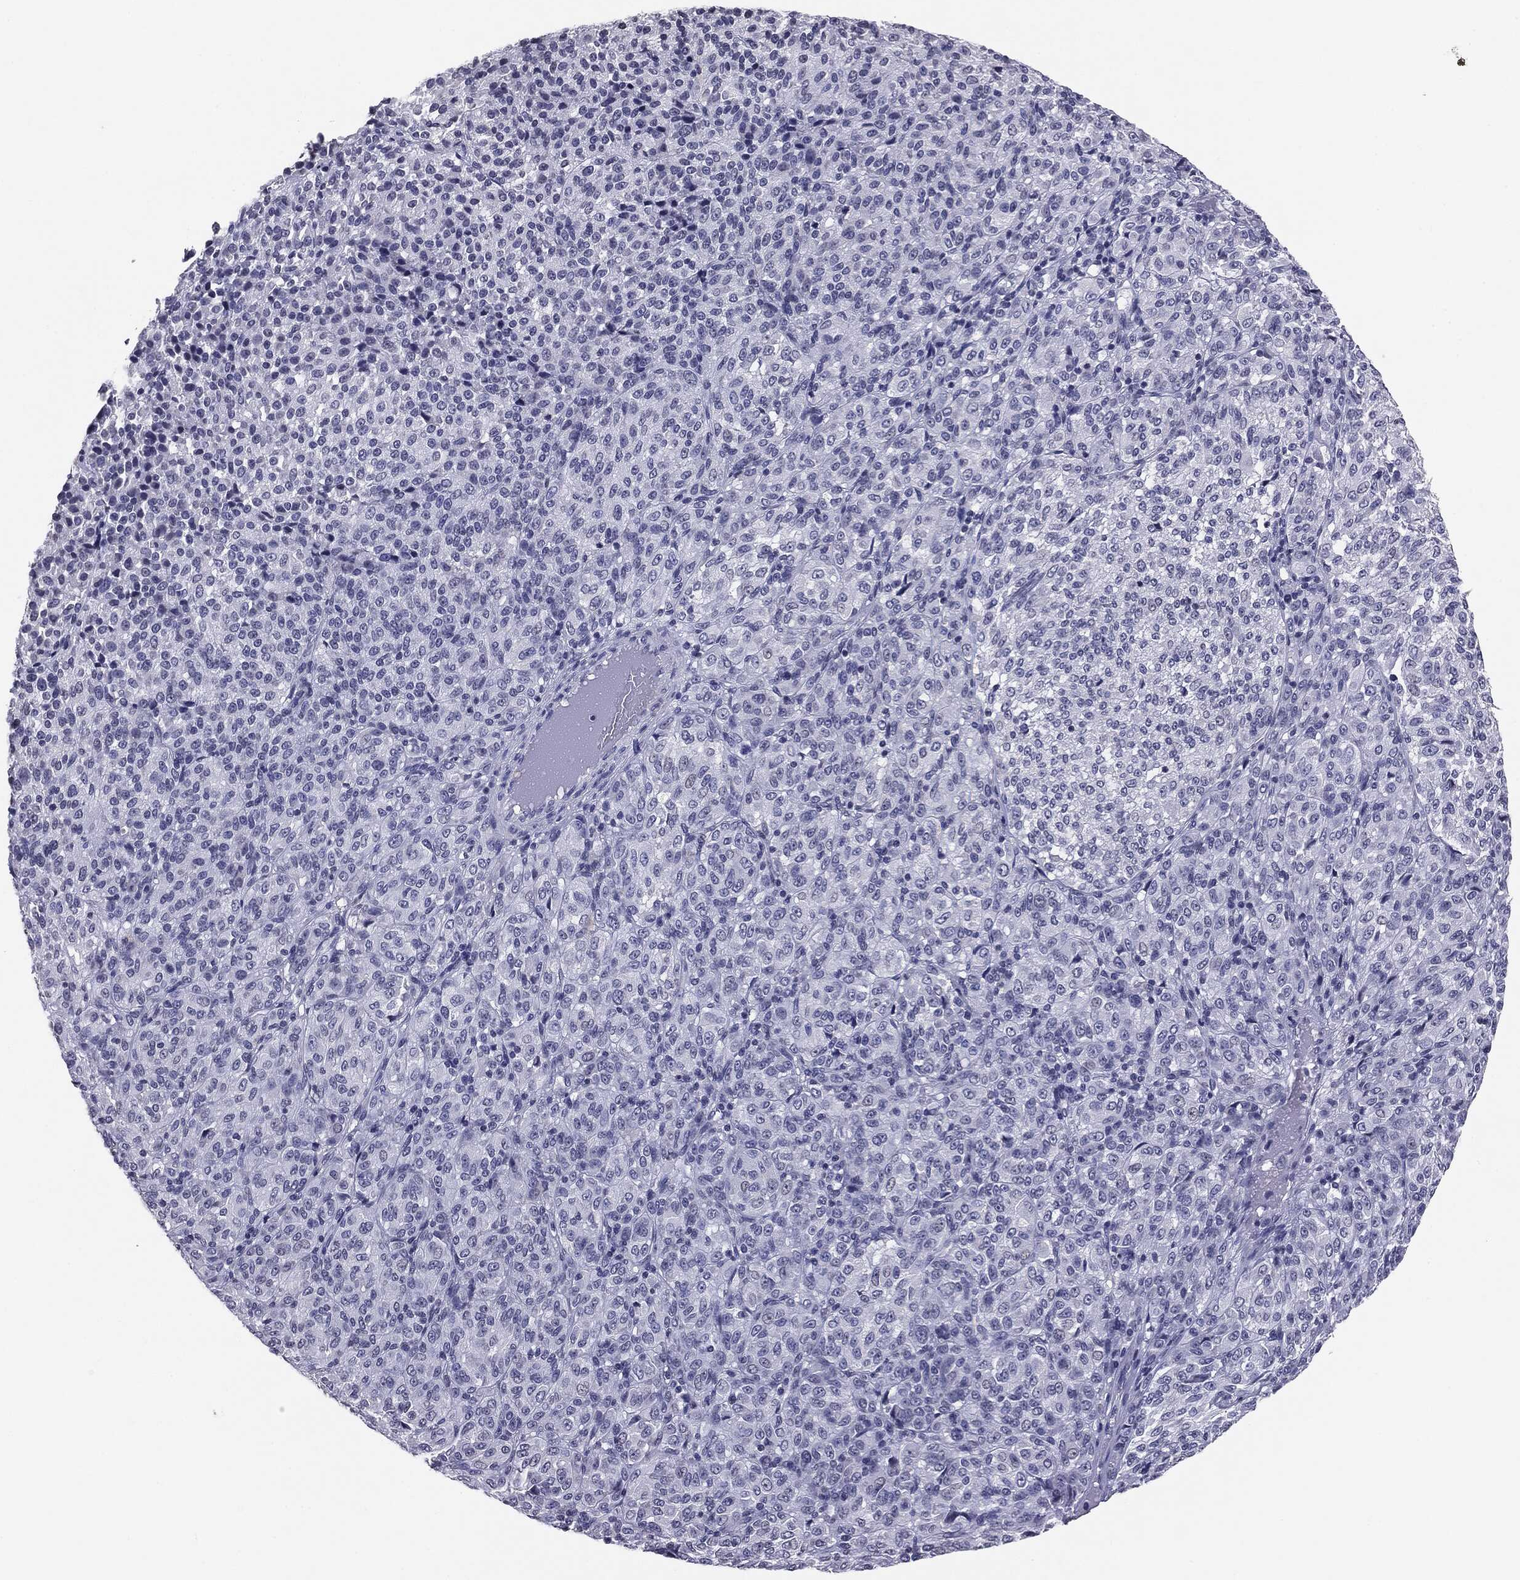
{"staining": {"intensity": "negative", "quantity": "none", "location": "none"}, "tissue": "melanoma", "cell_type": "Tumor cells", "image_type": "cancer", "snomed": [{"axis": "morphology", "description": "Malignant melanoma, Metastatic site"}, {"axis": "topography", "description": "Brain"}], "caption": "This histopathology image is of melanoma stained with IHC to label a protein in brown with the nuclei are counter-stained blue. There is no expression in tumor cells.", "gene": "SERPINB4", "patient": {"sex": "female", "age": 56}}